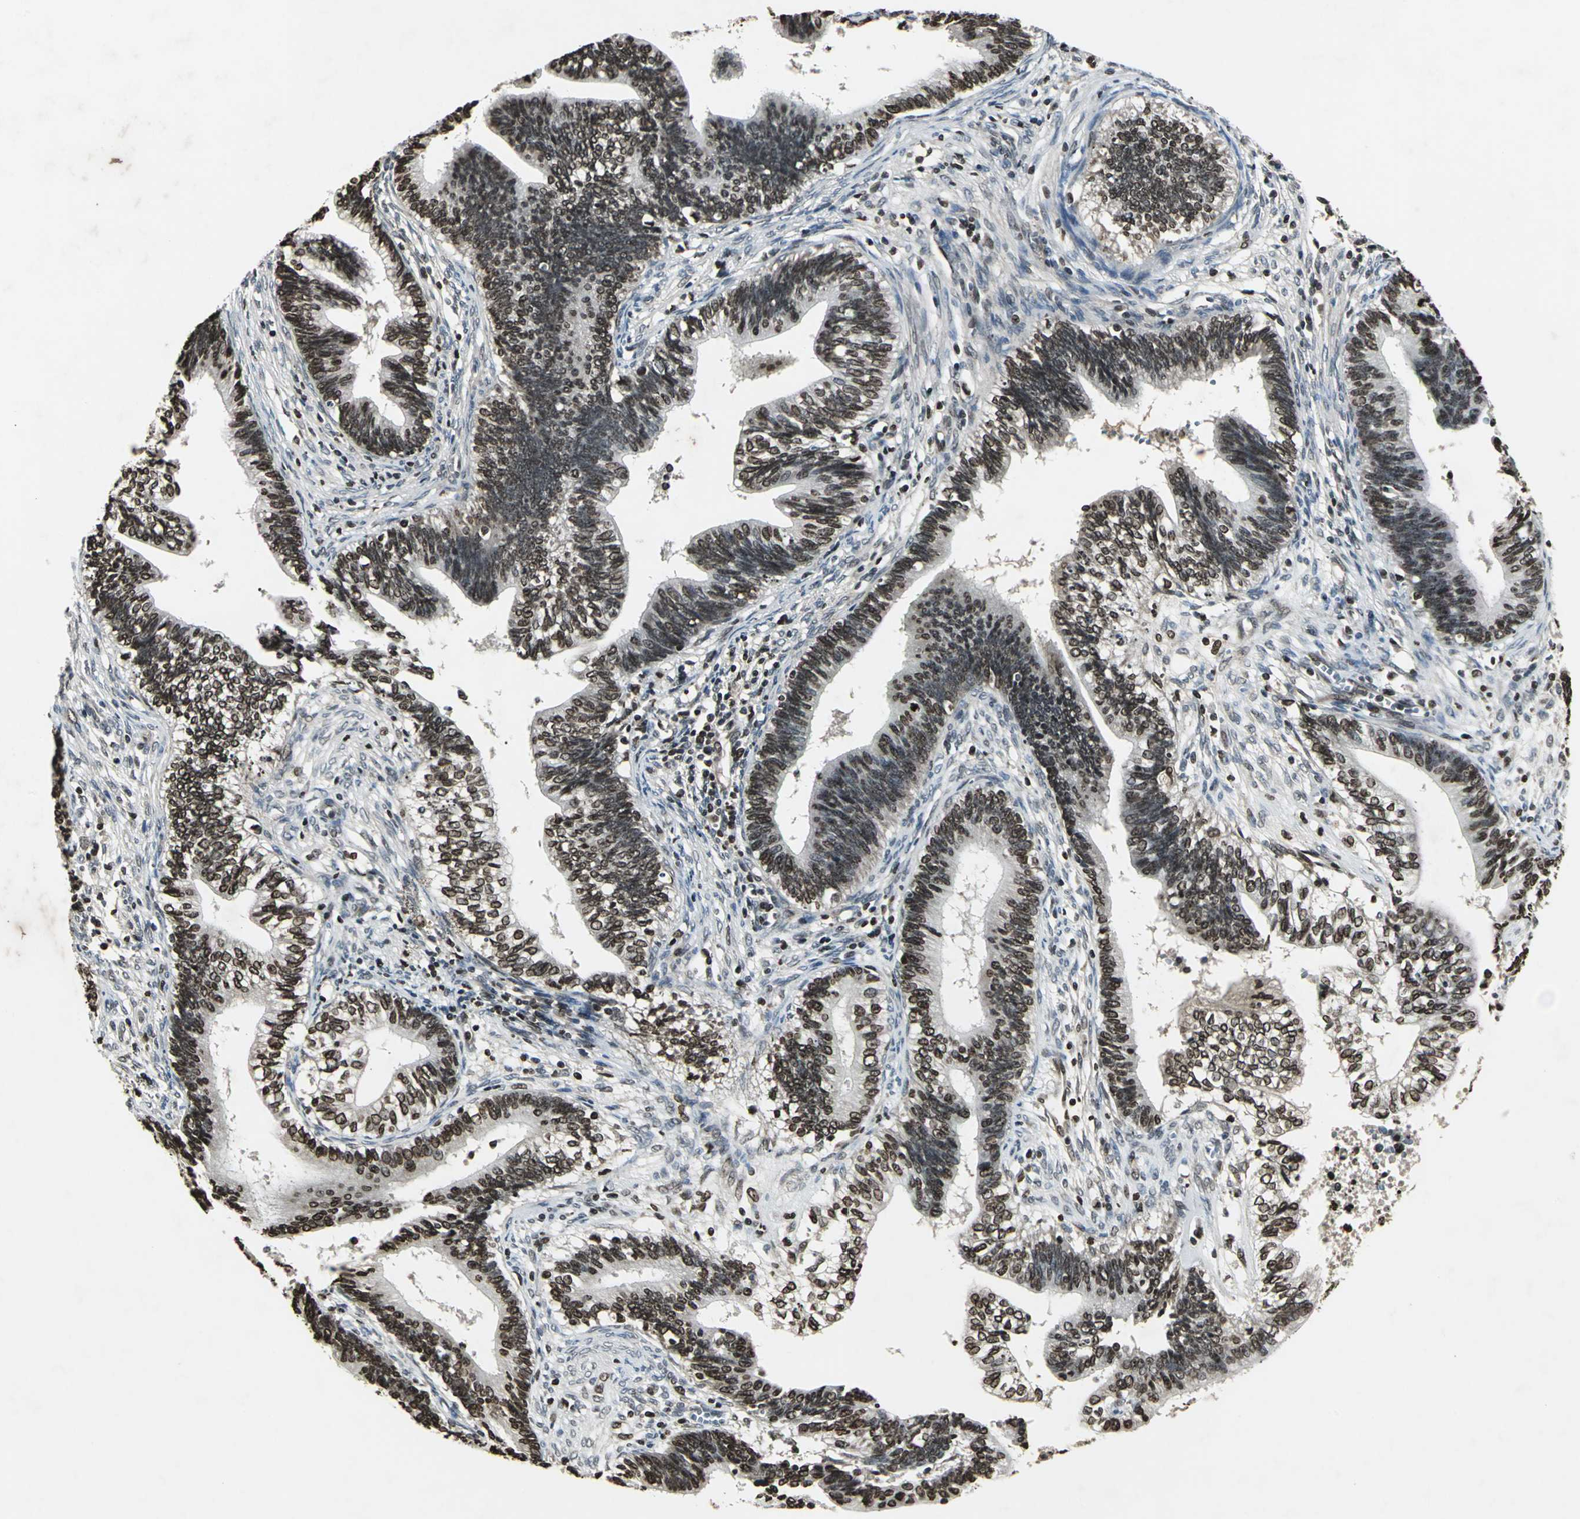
{"staining": {"intensity": "strong", "quantity": ">75%", "location": "cytoplasmic/membranous,nuclear"}, "tissue": "cervical cancer", "cell_type": "Tumor cells", "image_type": "cancer", "snomed": [{"axis": "morphology", "description": "Adenocarcinoma, NOS"}, {"axis": "topography", "description": "Cervix"}], "caption": "IHC staining of cervical adenocarcinoma, which demonstrates high levels of strong cytoplasmic/membranous and nuclear expression in about >75% of tumor cells indicating strong cytoplasmic/membranous and nuclear protein positivity. The staining was performed using DAB (3,3'-diaminobenzidine) (brown) for protein detection and nuclei were counterstained in hematoxylin (blue).", "gene": "AHR", "patient": {"sex": "female", "age": 44}}